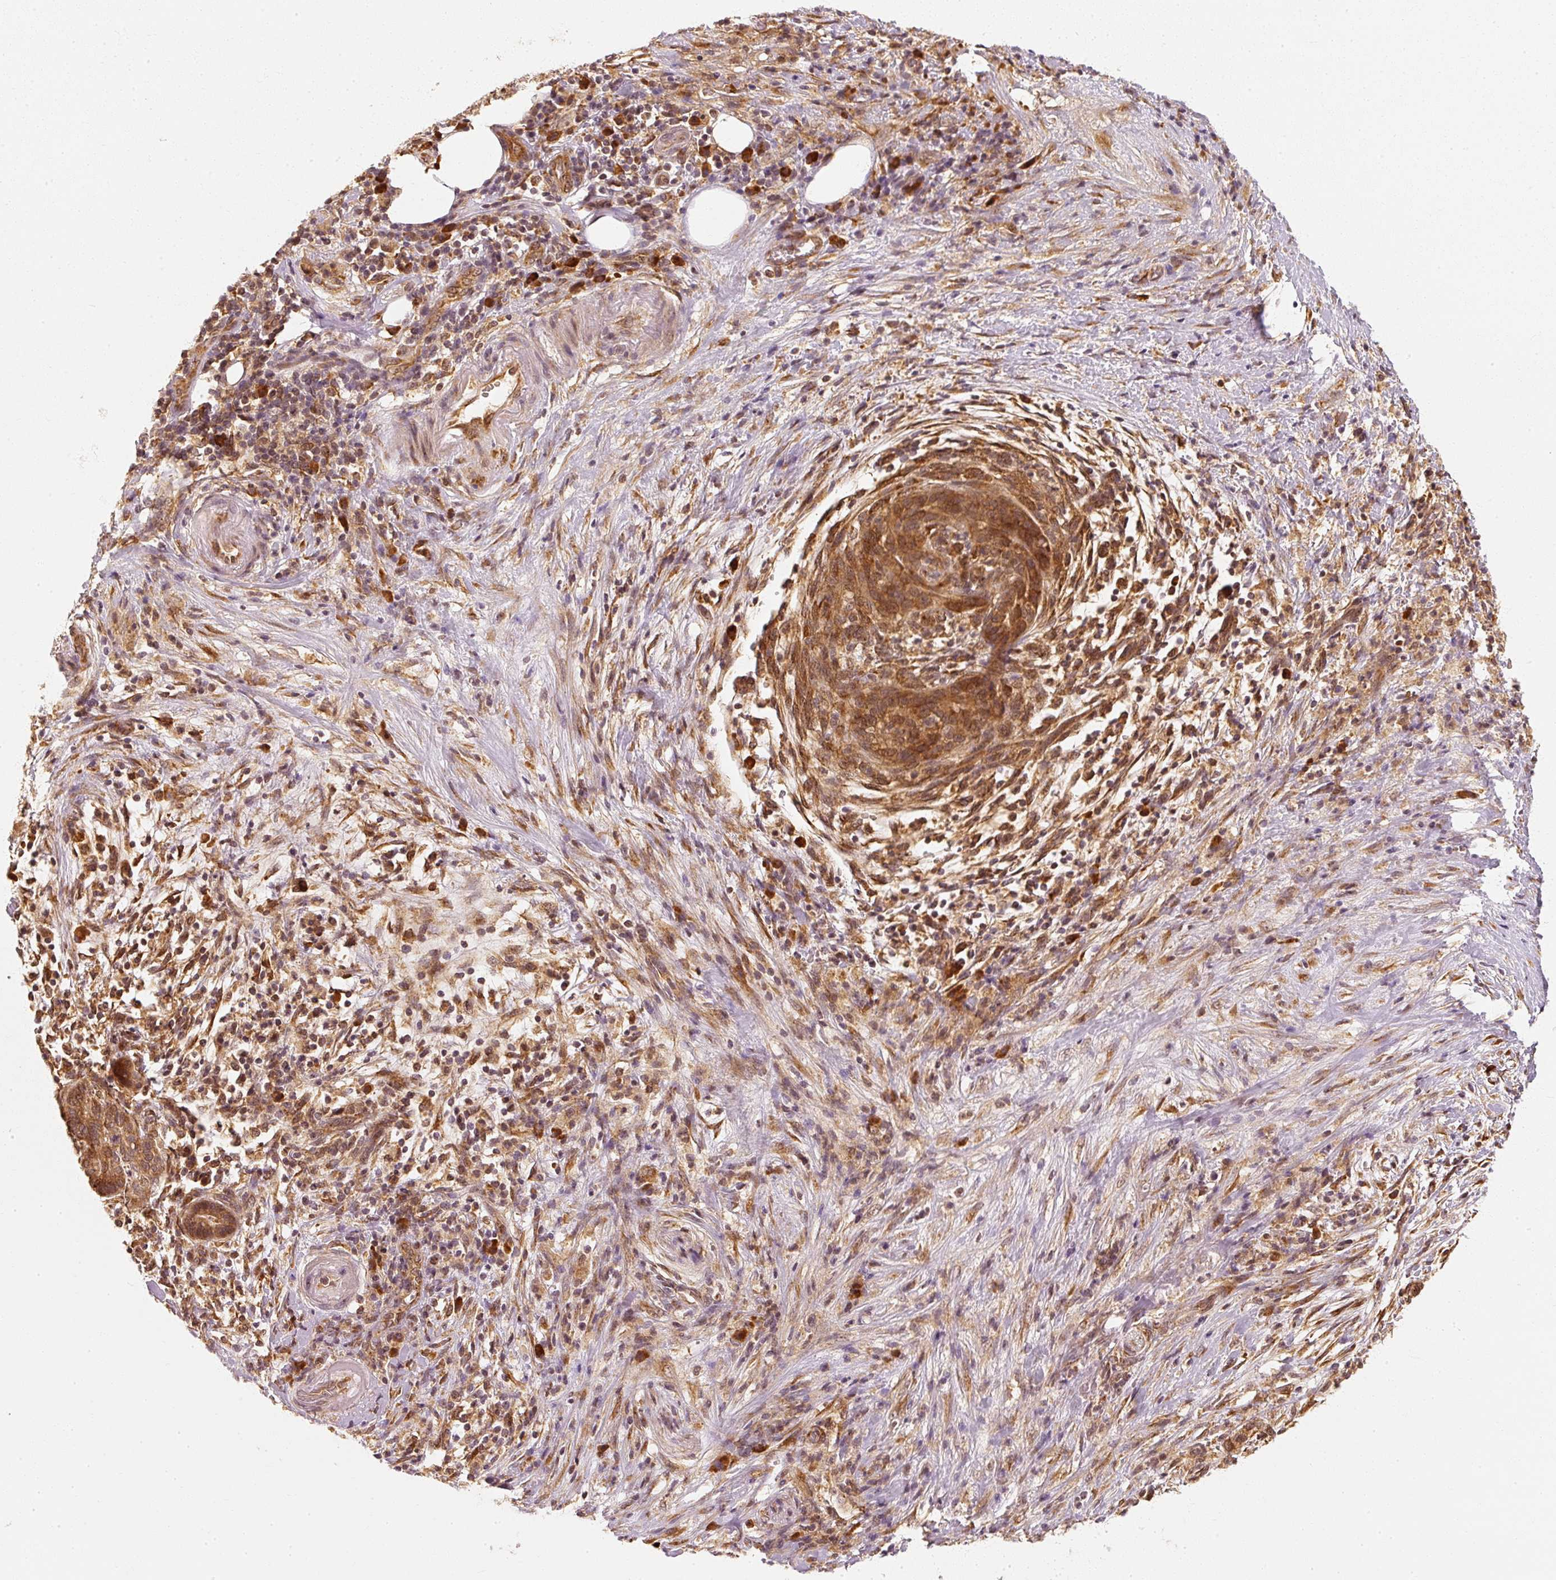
{"staining": {"intensity": "strong", "quantity": ">75%", "location": "cytoplasmic/membranous"}, "tissue": "pancreatic cancer", "cell_type": "Tumor cells", "image_type": "cancer", "snomed": [{"axis": "morphology", "description": "Adenocarcinoma, NOS"}, {"axis": "topography", "description": "Pancreas"}], "caption": "The micrograph shows a brown stain indicating the presence of a protein in the cytoplasmic/membranous of tumor cells in pancreatic adenocarcinoma.", "gene": "EEF1A2", "patient": {"sex": "male", "age": 44}}